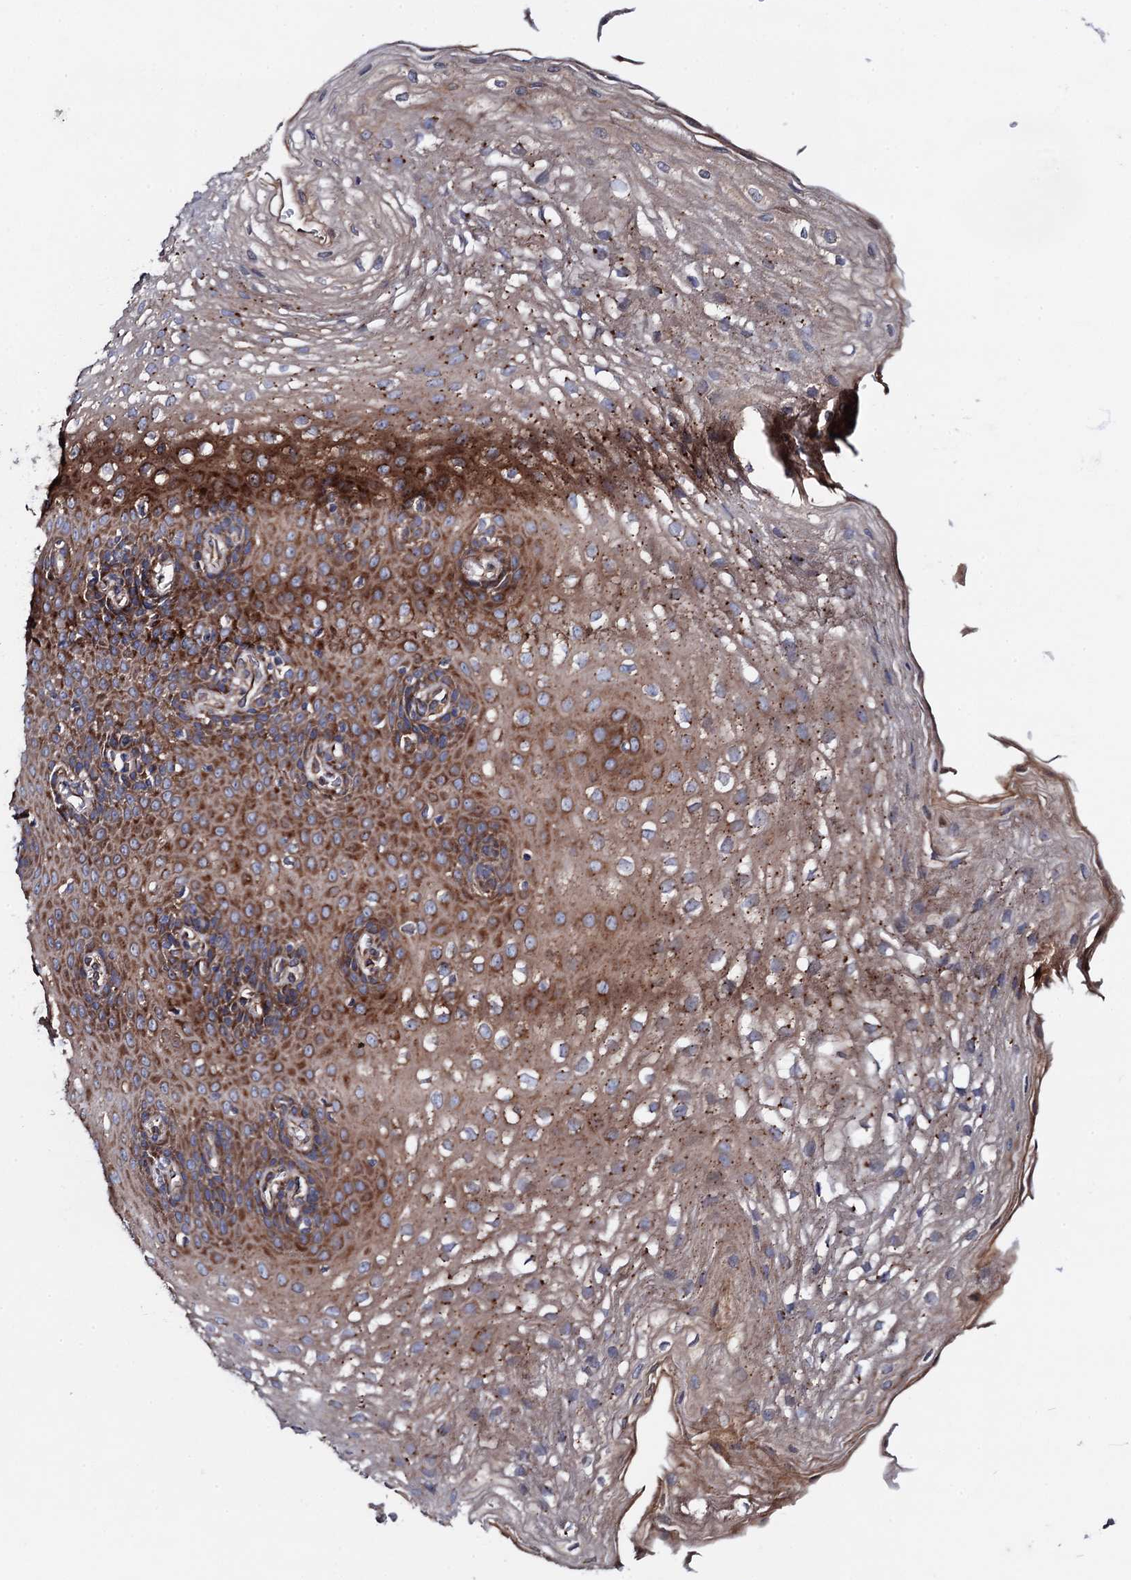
{"staining": {"intensity": "strong", "quantity": "25%-75%", "location": "cytoplasmic/membranous"}, "tissue": "esophagus", "cell_type": "Squamous epithelial cells", "image_type": "normal", "snomed": [{"axis": "morphology", "description": "Normal tissue, NOS"}, {"axis": "topography", "description": "Esophagus"}], "caption": "A brown stain labels strong cytoplasmic/membranous positivity of a protein in squamous epithelial cells of benign human esophagus. (DAB IHC, brown staining for protein, blue staining for nuclei).", "gene": "MRPL48", "patient": {"sex": "female", "age": 66}}